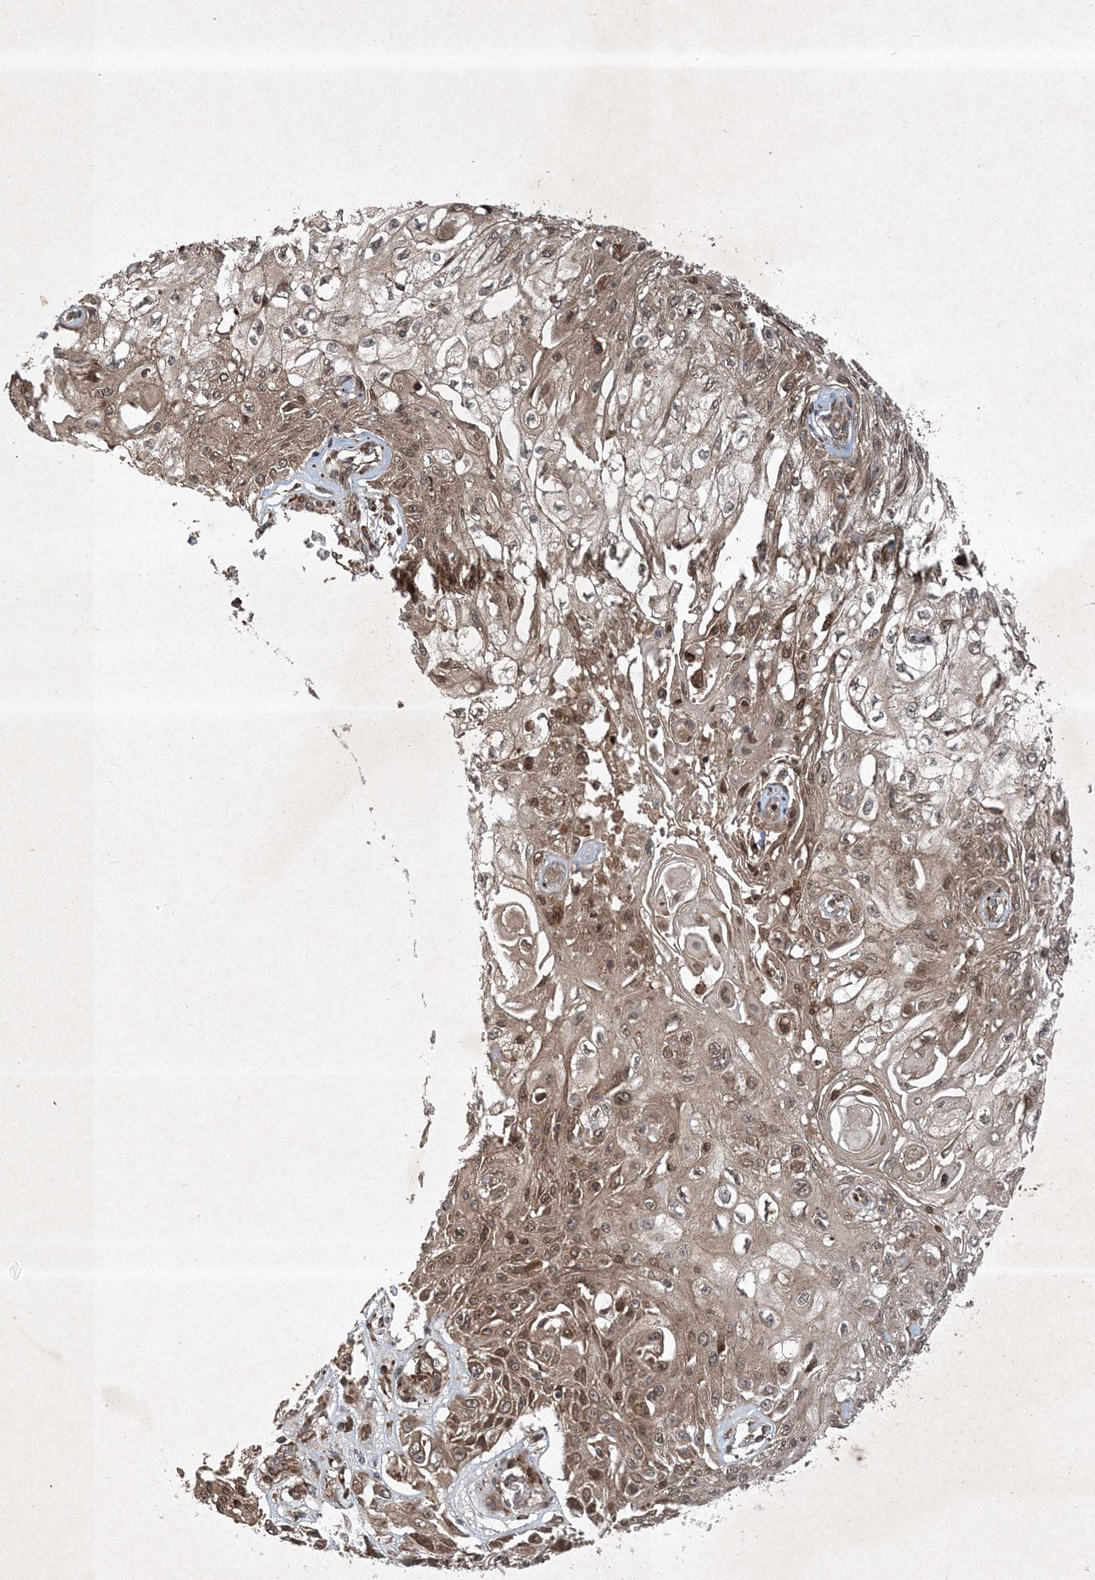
{"staining": {"intensity": "moderate", "quantity": ">75%", "location": "cytoplasmic/membranous,nuclear"}, "tissue": "skin cancer", "cell_type": "Tumor cells", "image_type": "cancer", "snomed": [{"axis": "morphology", "description": "Squamous cell carcinoma, NOS"}, {"axis": "topography", "description": "Skin"}], "caption": "Immunohistochemistry (IHC) (DAB) staining of squamous cell carcinoma (skin) shows moderate cytoplasmic/membranous and nuclear protein positivity in approximately >75% of tumor cells.", "gene": "GNG5", "patient": {"sex": "male", "age": 75}}